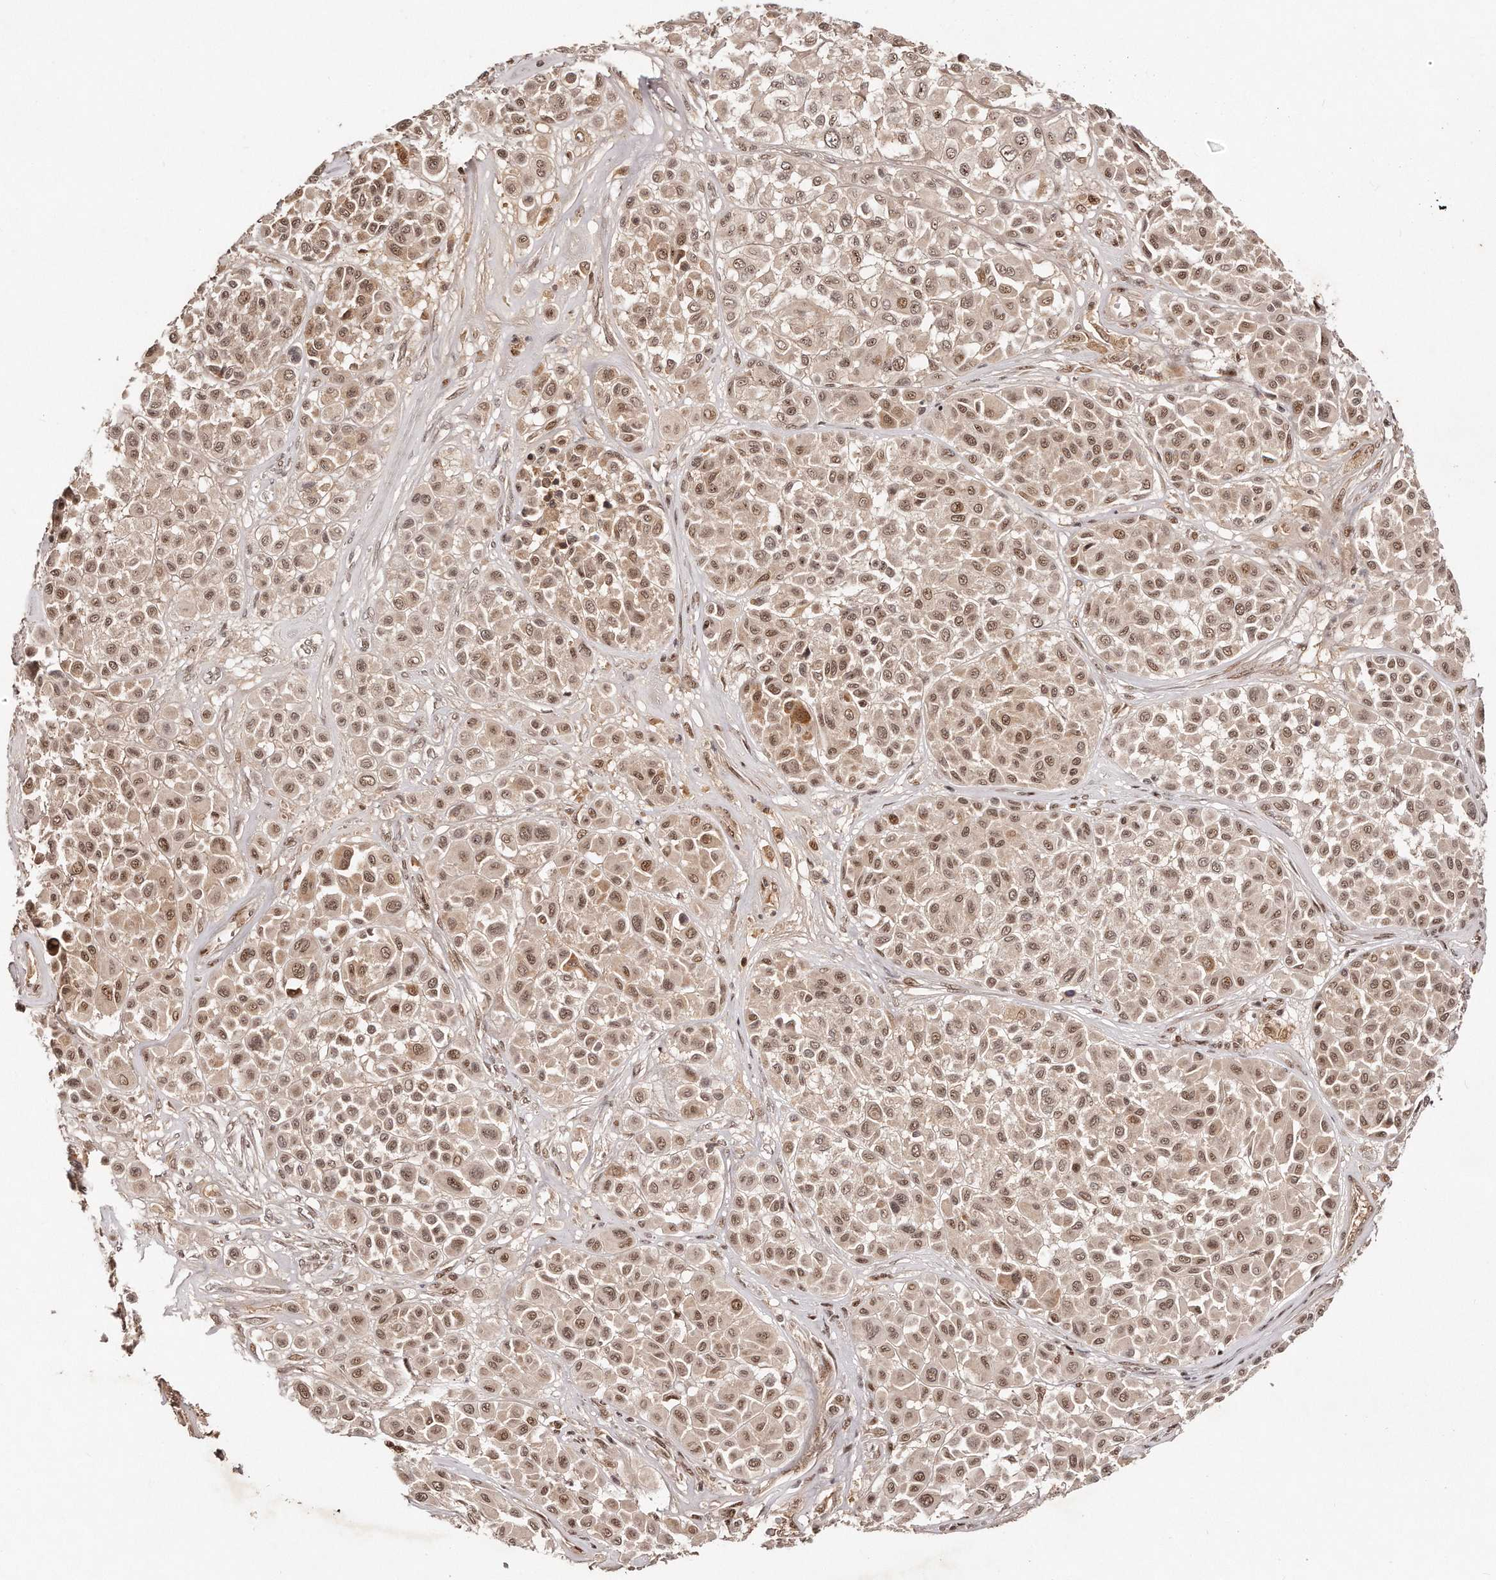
{"staining": {"intensity": "moderate", "quantity": ">75%", "location": "nuclear"}, "tissue": "melanoma", "cell_type": "Tumor cells", "image_type": "cancer", "snomed": [{"axis": "morphology", "description": "Malignant melanoma, Metastatic site"}, {"axis": "topography", "description": "Soft tissue"}], "caption": "High-power microscopy captured an IHC histopathology image of melanoma, revealing moderate nuclear expression in about >75% of tumor cells. (DAB (3,3'-diaminobenzidine) = brown stain, brightfield microscopy at high magnification).", "gene": "SOX4", "patient": {"sex": "male", "age": 41}}